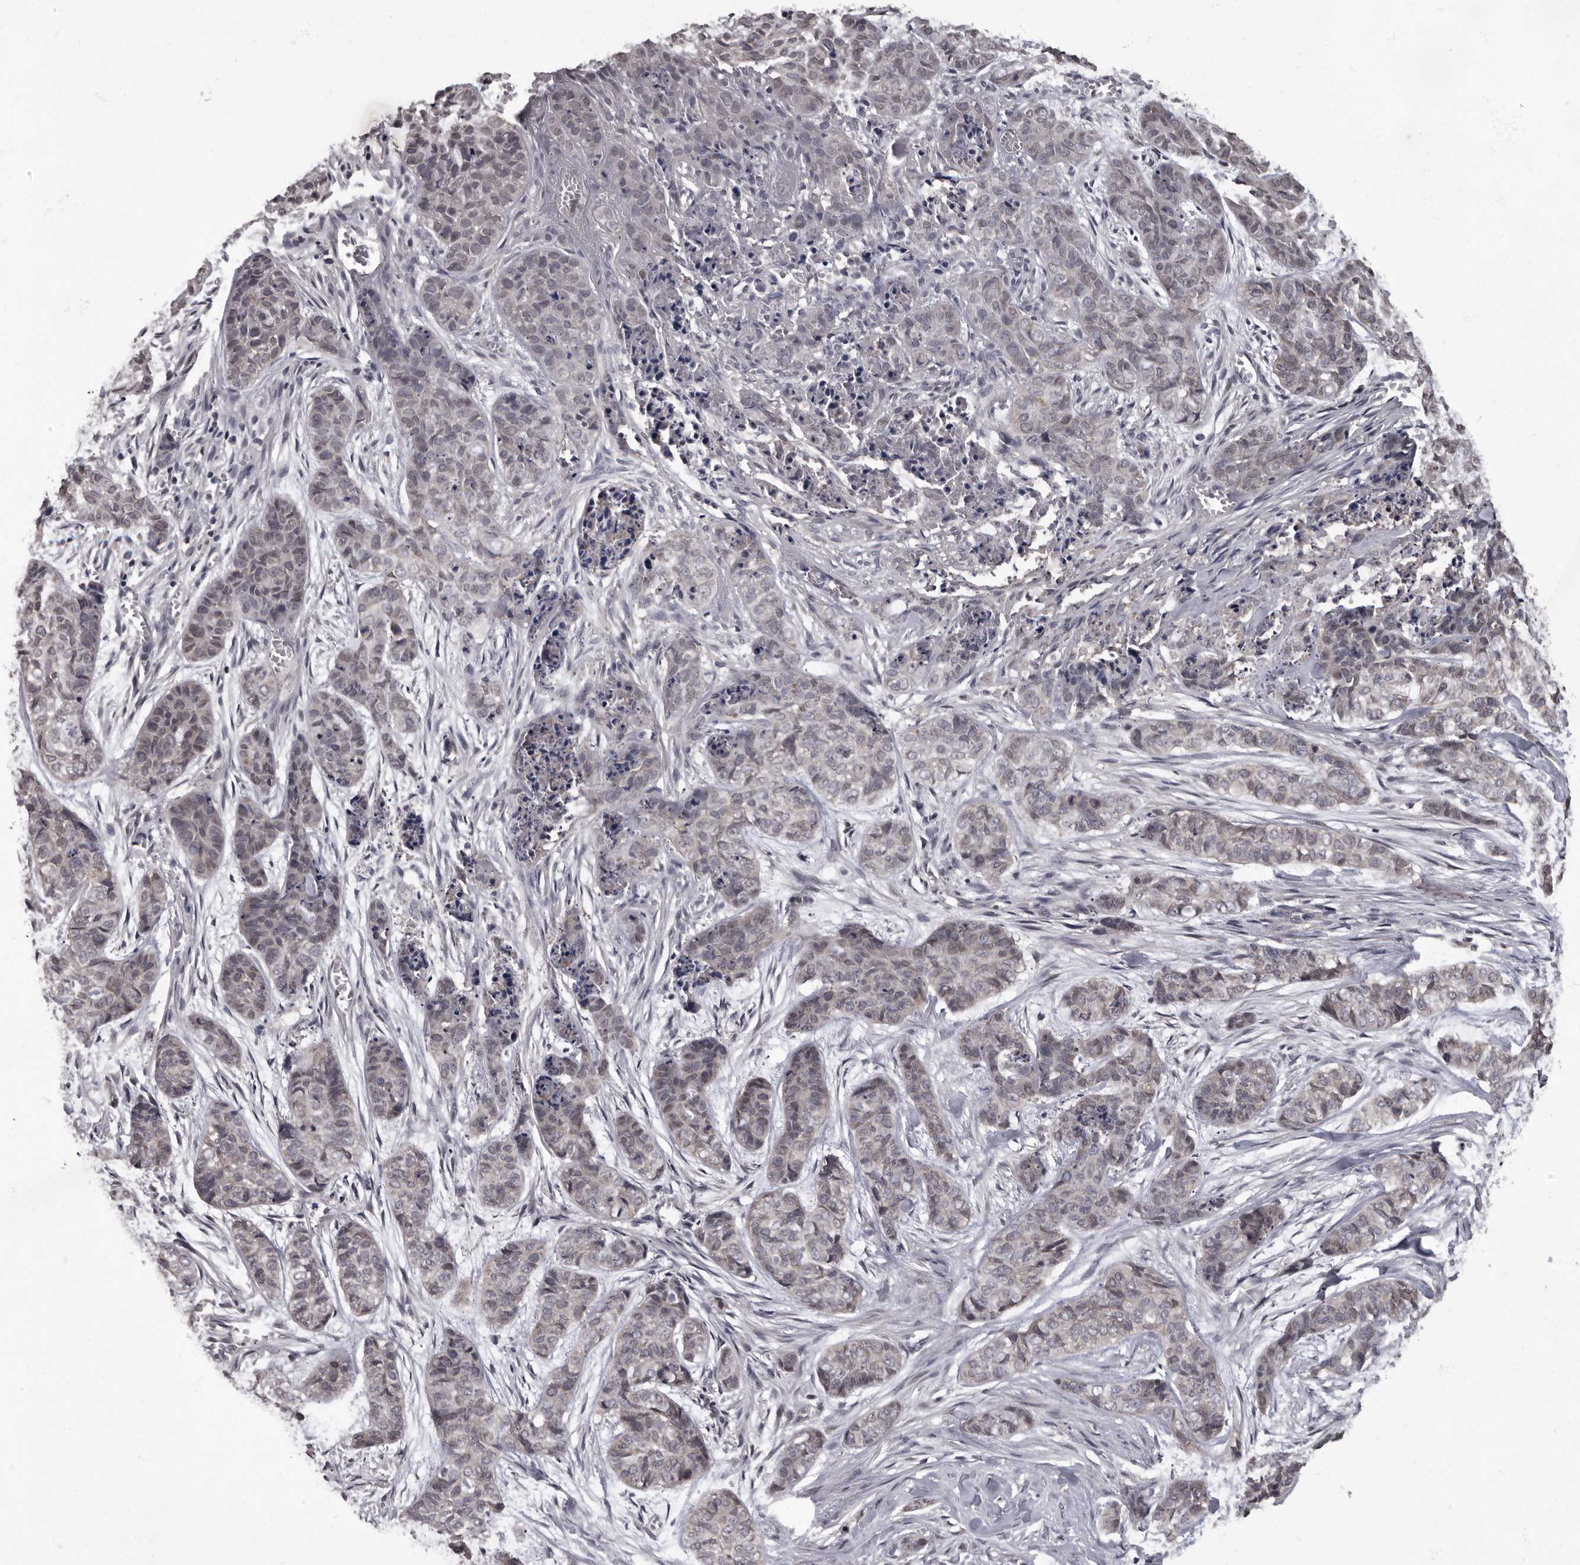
{"staining": {"intensity": "negative", "quantity": "none", "location": "none"}, "tissue": "skin cancer", "cell_type": "Tumor cells", "image_type": "cancer", "snomed": [{"axis": "morphology", "description": "Basal cell carcinoma"}, {"axis": "topography", "description": "Skin"}], "caption": "DAB immunohistochemical staining of human skin cancer exhibits no significant expression in tumor cells.", "gene": "C1orf50", "patient": {"sex": "female", "age": 64}}